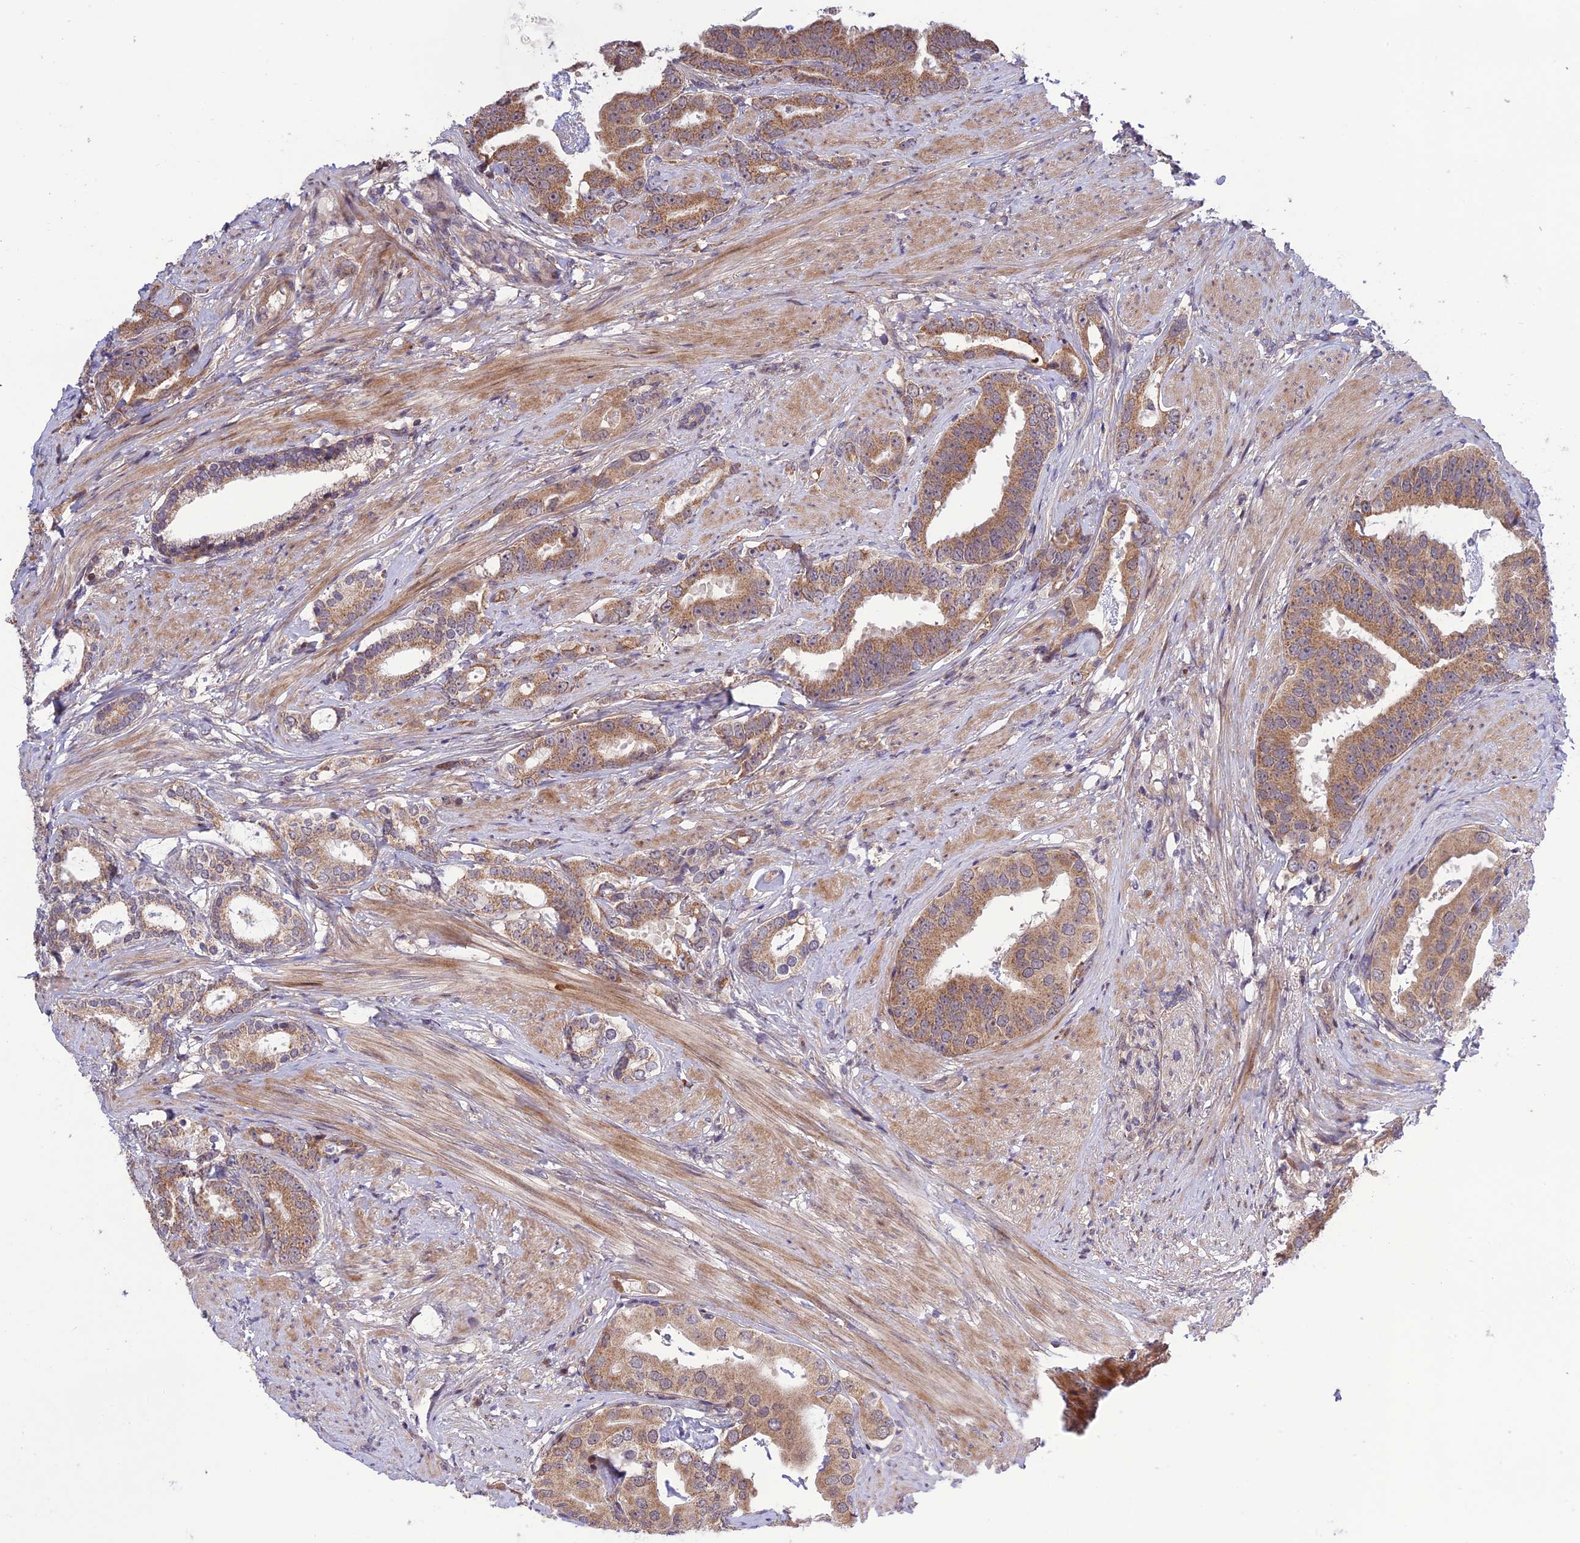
{"staining": {"intensity": "moderate", "quantity": ">75%", "location": "cytoplasmic/membranous"}, "tissue": "prostate cancer", "cell_type": "Tumor cells", "image_type": "cancer", "snomed": [{"axis": "morphology", "description": "Adenocarcinoma, Low grade"}, {"axis": "topography", "description": "Prostate"}], "caption": "A histopathology image of human prostate cancer stained for a protein shows moderate cytoplasmic/membranous brown staining in tumor cells.", "gene": "PLEKHG2", "patient": {"sex": "male", "age": 71}}